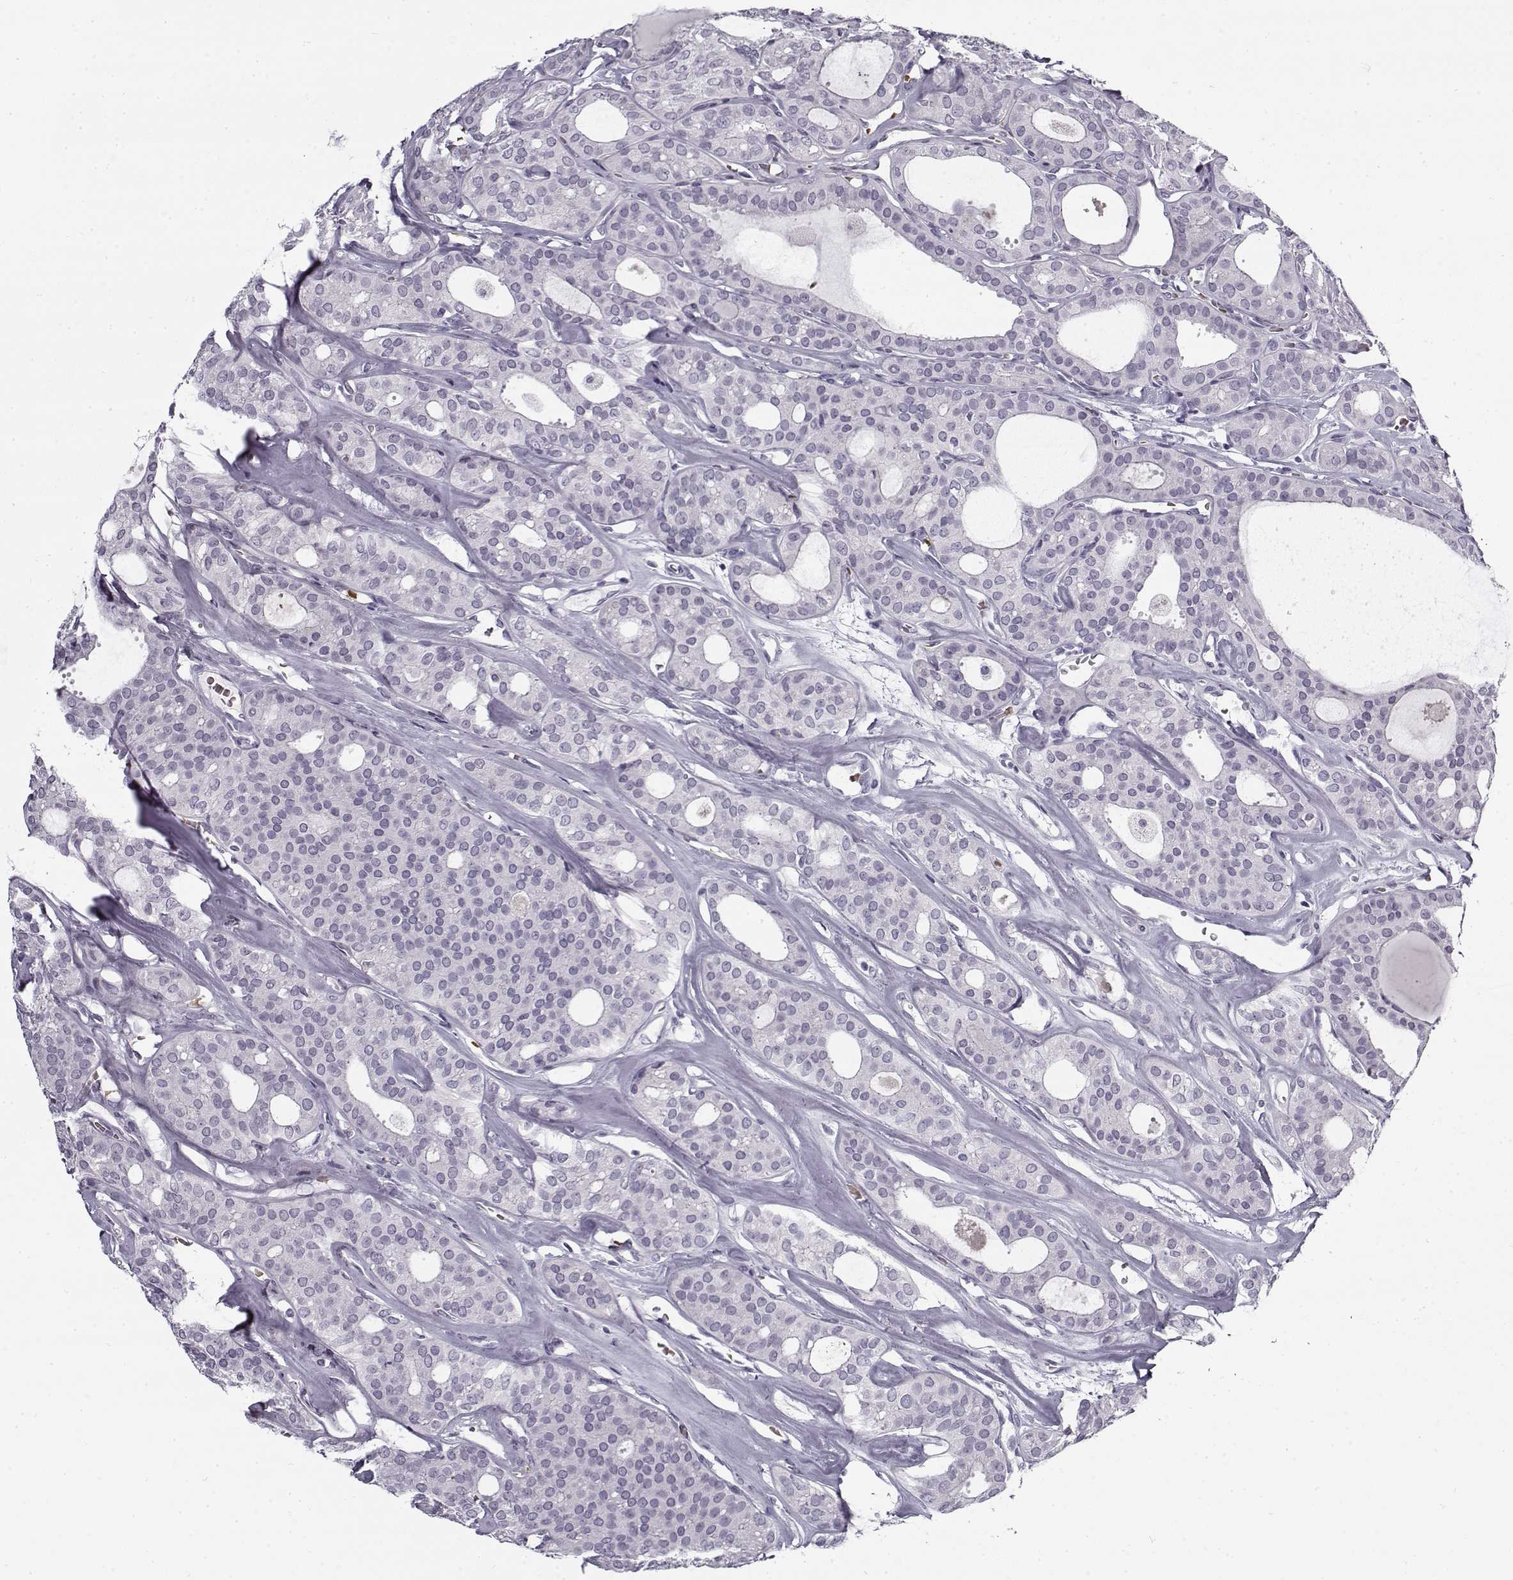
{"staining": {"intensity": "negative", "quantity": "none", "location": "none"}, "tissue": "thyroid cancer", "cell_type": "Tumor cells", "image_type": "cancer", "snomed": [{"axis": "morphology", "description": "Follicular adenoma carcinoma, NOS"}, {"axis": "topography", "description": "Thyroid gland"}], "caption": "Immunohistochemistry image of human follicular adenoma carcinoma (thyroid) stained for a protein (brown), which exhibits no positivity in tumor cells. Nuclei are stained in blue.", "gene": "SNCA", "patient": {"sex": "male", "age": 75}}